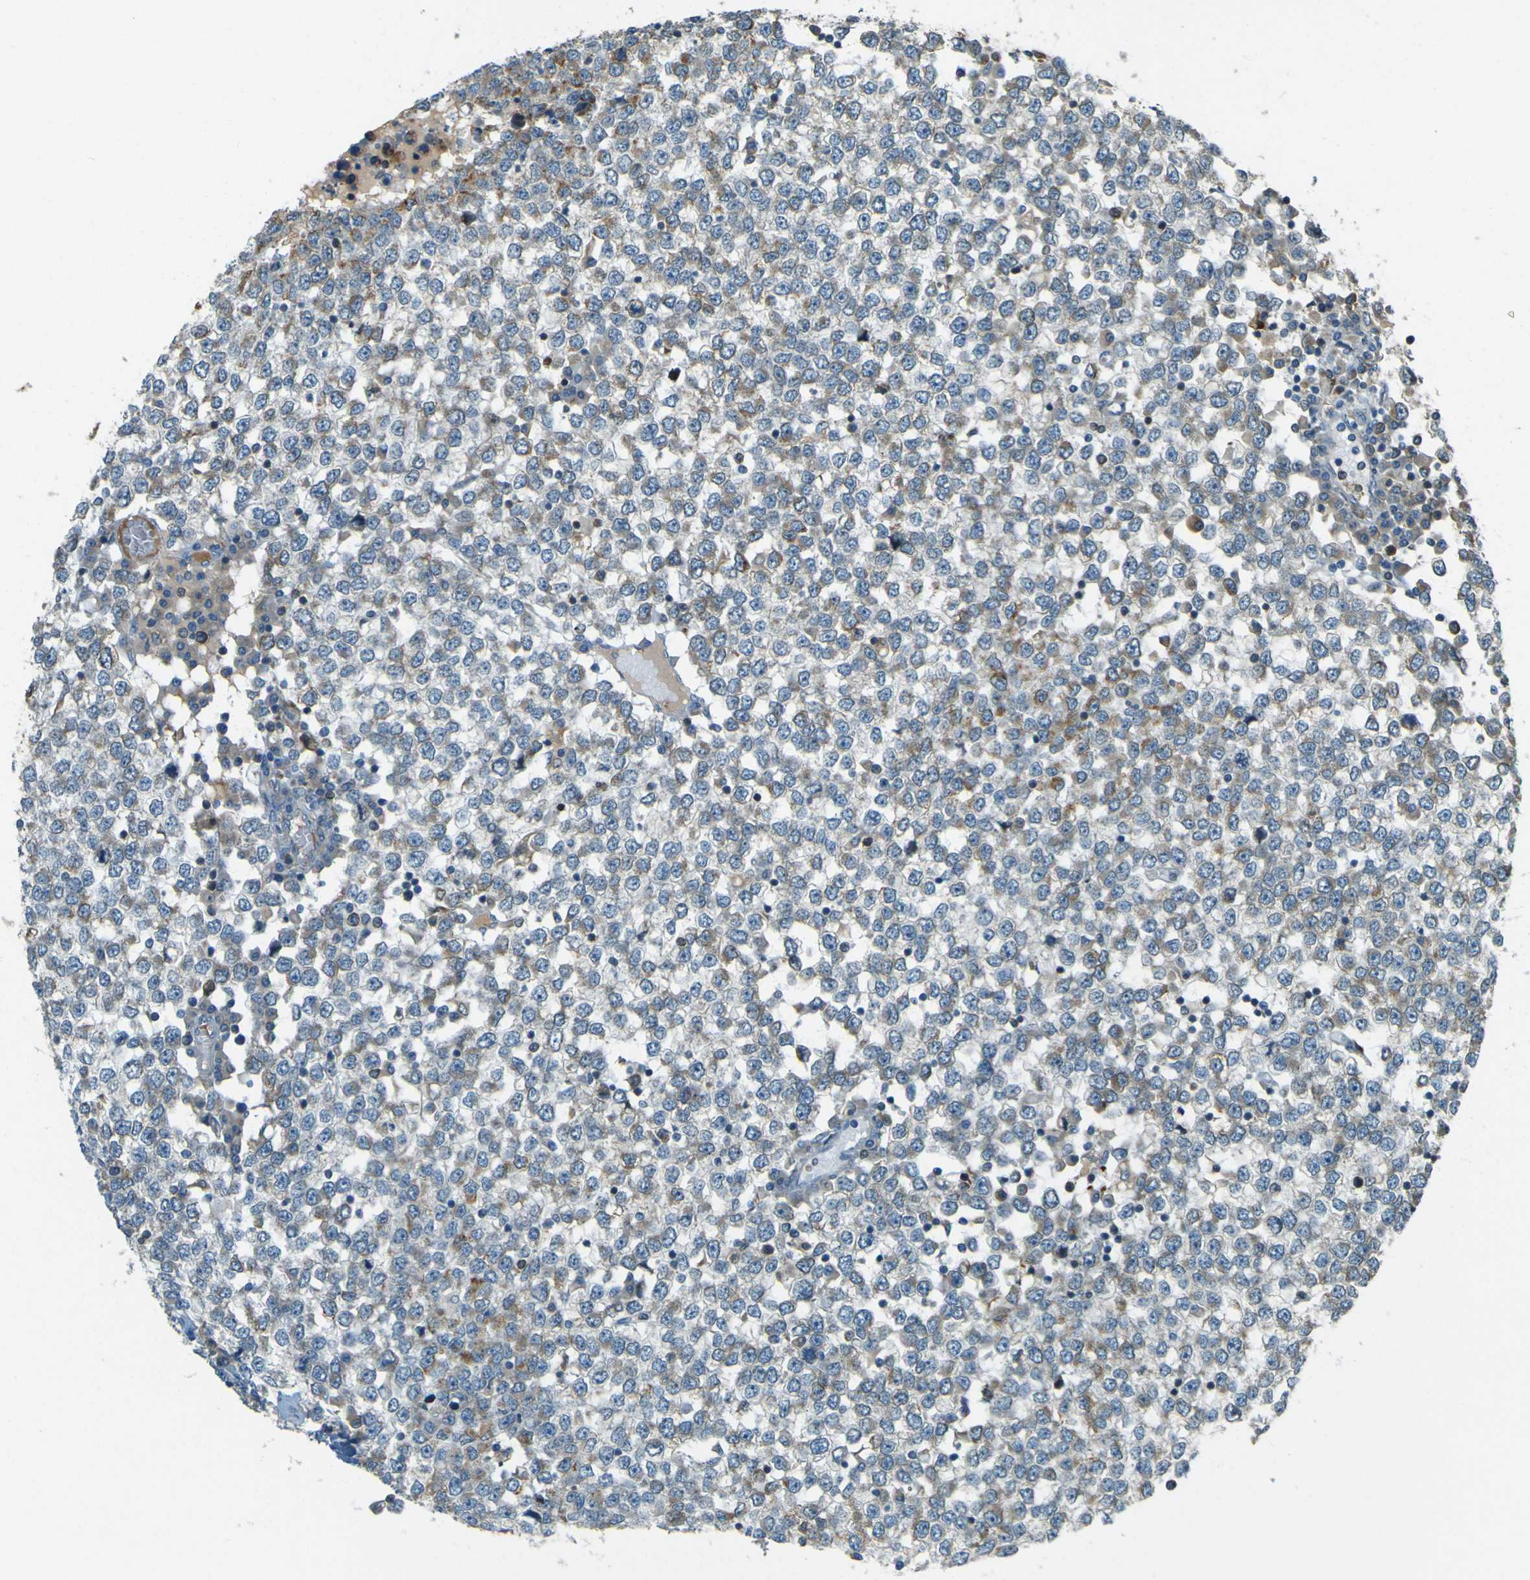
{"staining": {"intensity": "weak", "quantity": "25%-75%", "location": "cytoplasmic/membranous"}, "tissue": "testis cancer", "cell_type": "Tumor cells", "image_type": "cancer", "snomed": [{"axis": "morphology", "description": "Seminoma, NOS"}, {"axis": "topography", "description": "Testis"}], "caption": "Testis seminoma tissue exhibits weak cytoplasmic/membranous expression in about 25%-75% of tumor cells", "gene": "LPCAT1", "patient": {"sex": "male", "age": 65}}